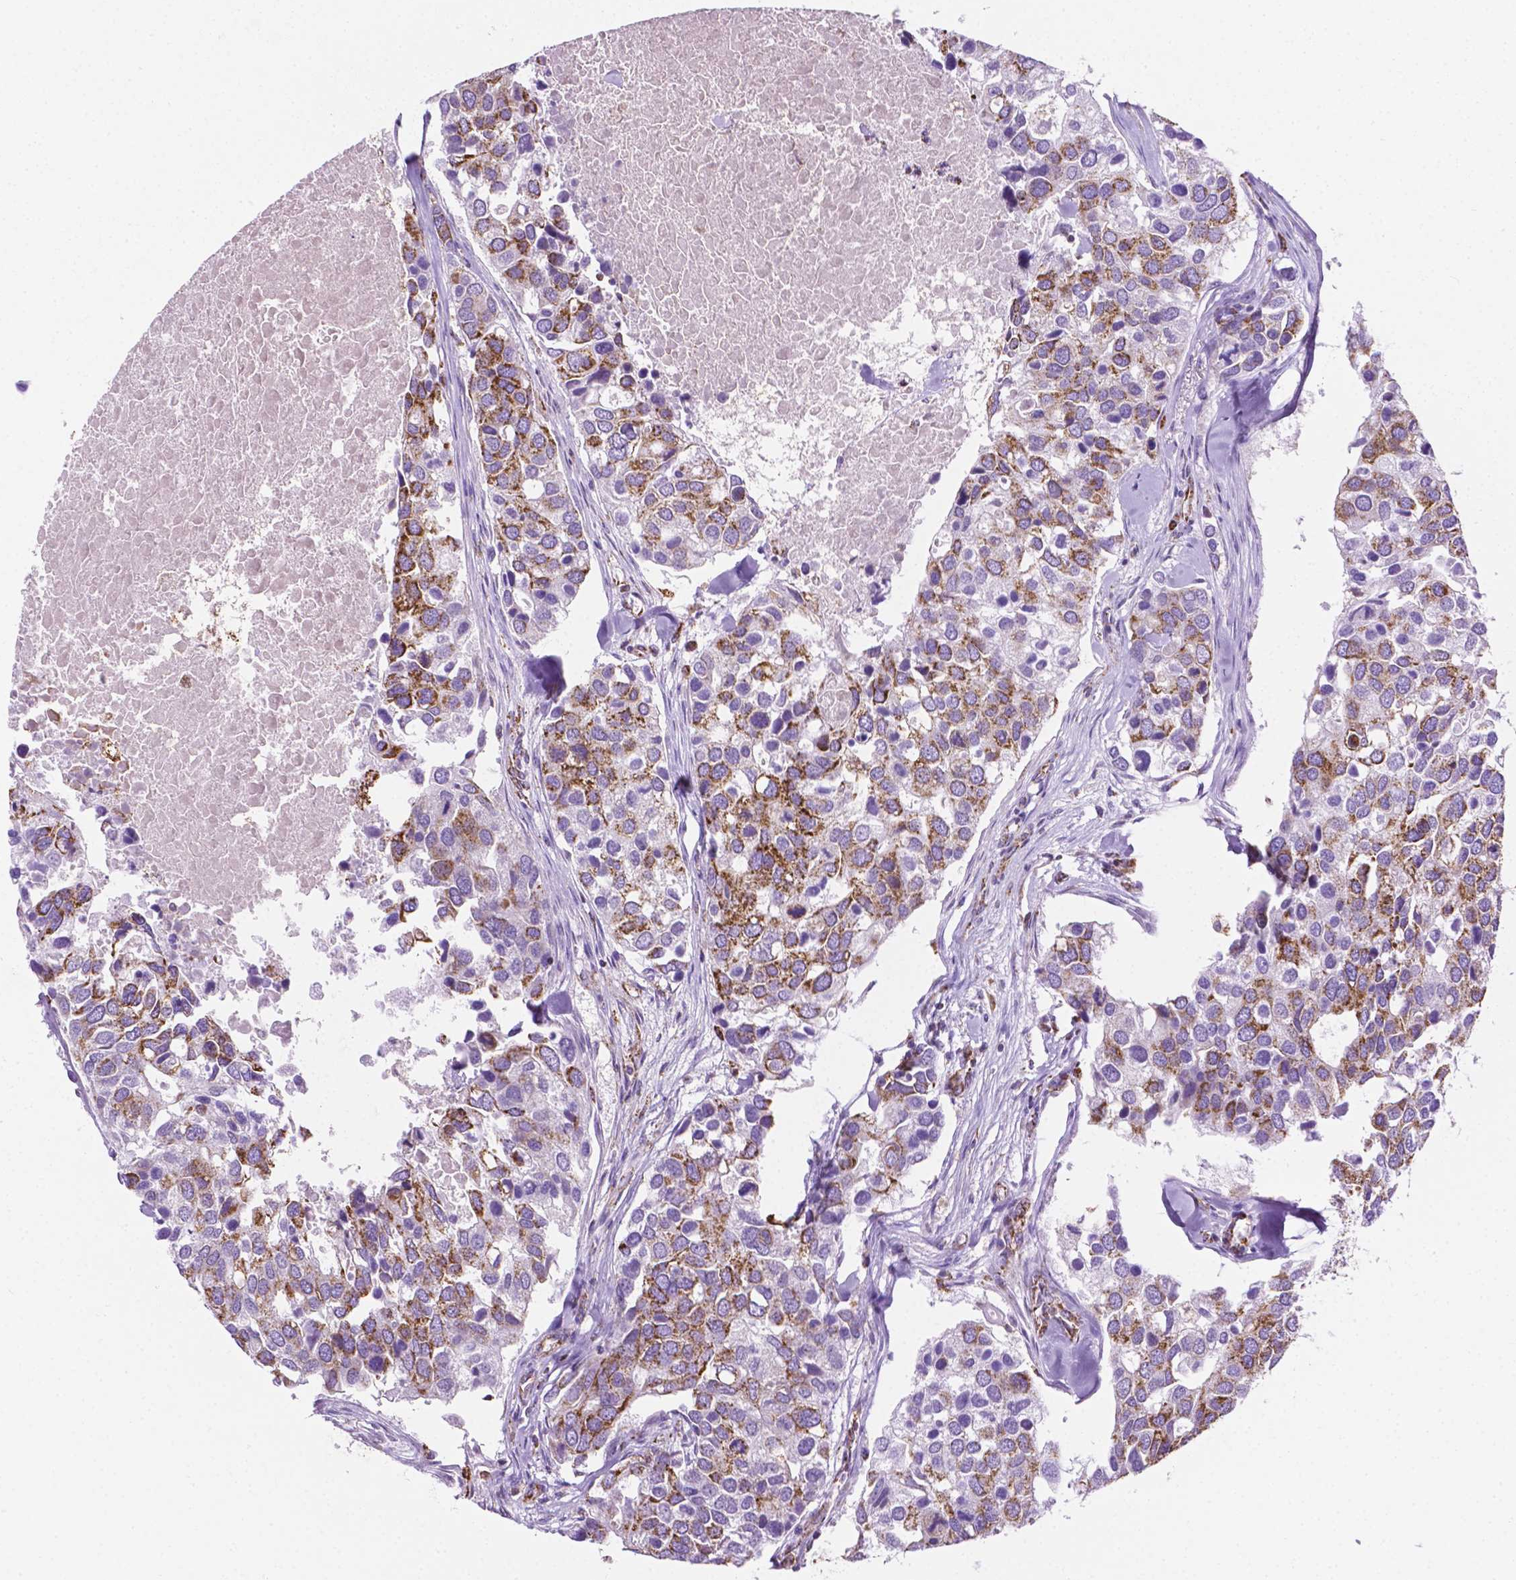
{"staining": {"intensity": "strong", "quantity": "25%-75%", "location": "cytoplasmic/membranous"}, "tissue": "breast cancer", "cell_type": "Tumor cells", "image_type": "cancer", "snomed": [{"axis": "morphology", "description": "Duct carcinoma"}, {"axis": "topography", "description": "Breast"}], "caption": "Protein staining of breast cancer (intraductal carcinoma) tissue shows strong cytoplasmic/membranous expression in about 25%-75% of tumor cells.", "gene": "RMDN3", "patient": {"sex": "female", "age": 83}}